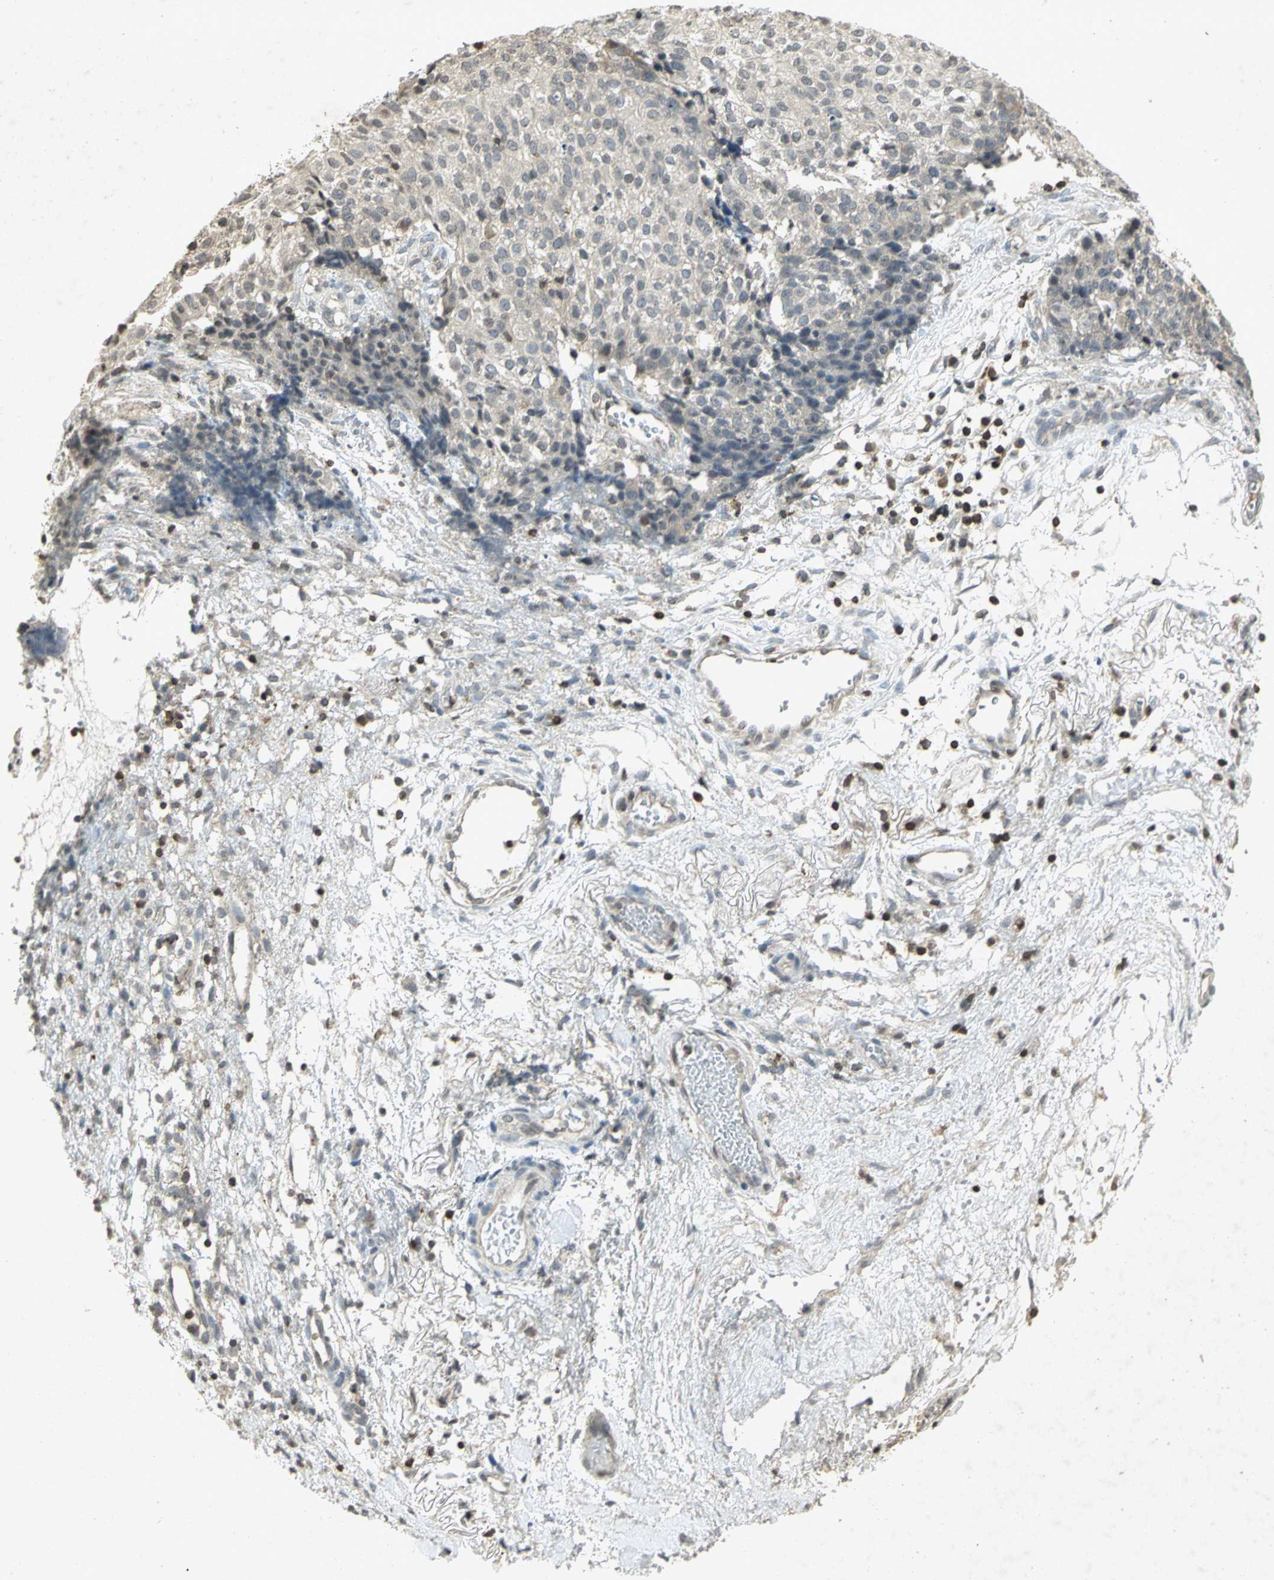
{"staining": {"intensity": "negative", "quantity": "none", "location": "none"}, "tissue": "ovarian cancer", "cell_type": "Tumor cells", "image_type": "cancer", "snomed": [{"axis": "morphology", "description": "Carcinoma, endometroid"}, {"axis": "topography", "description": "Ovary"}], "caption": "The micrograph exhibits no significant expression in tumor cells of ovarian cancer. The staining was performed using DAB (3,3'-diaminobenzidine) to visualize the protein expression in brown, while the nuclei were stained in blue with hematoxylin (Magnification: 20x).", "gene": "IL16", "patient": {"sex": "female", "age": 42}}